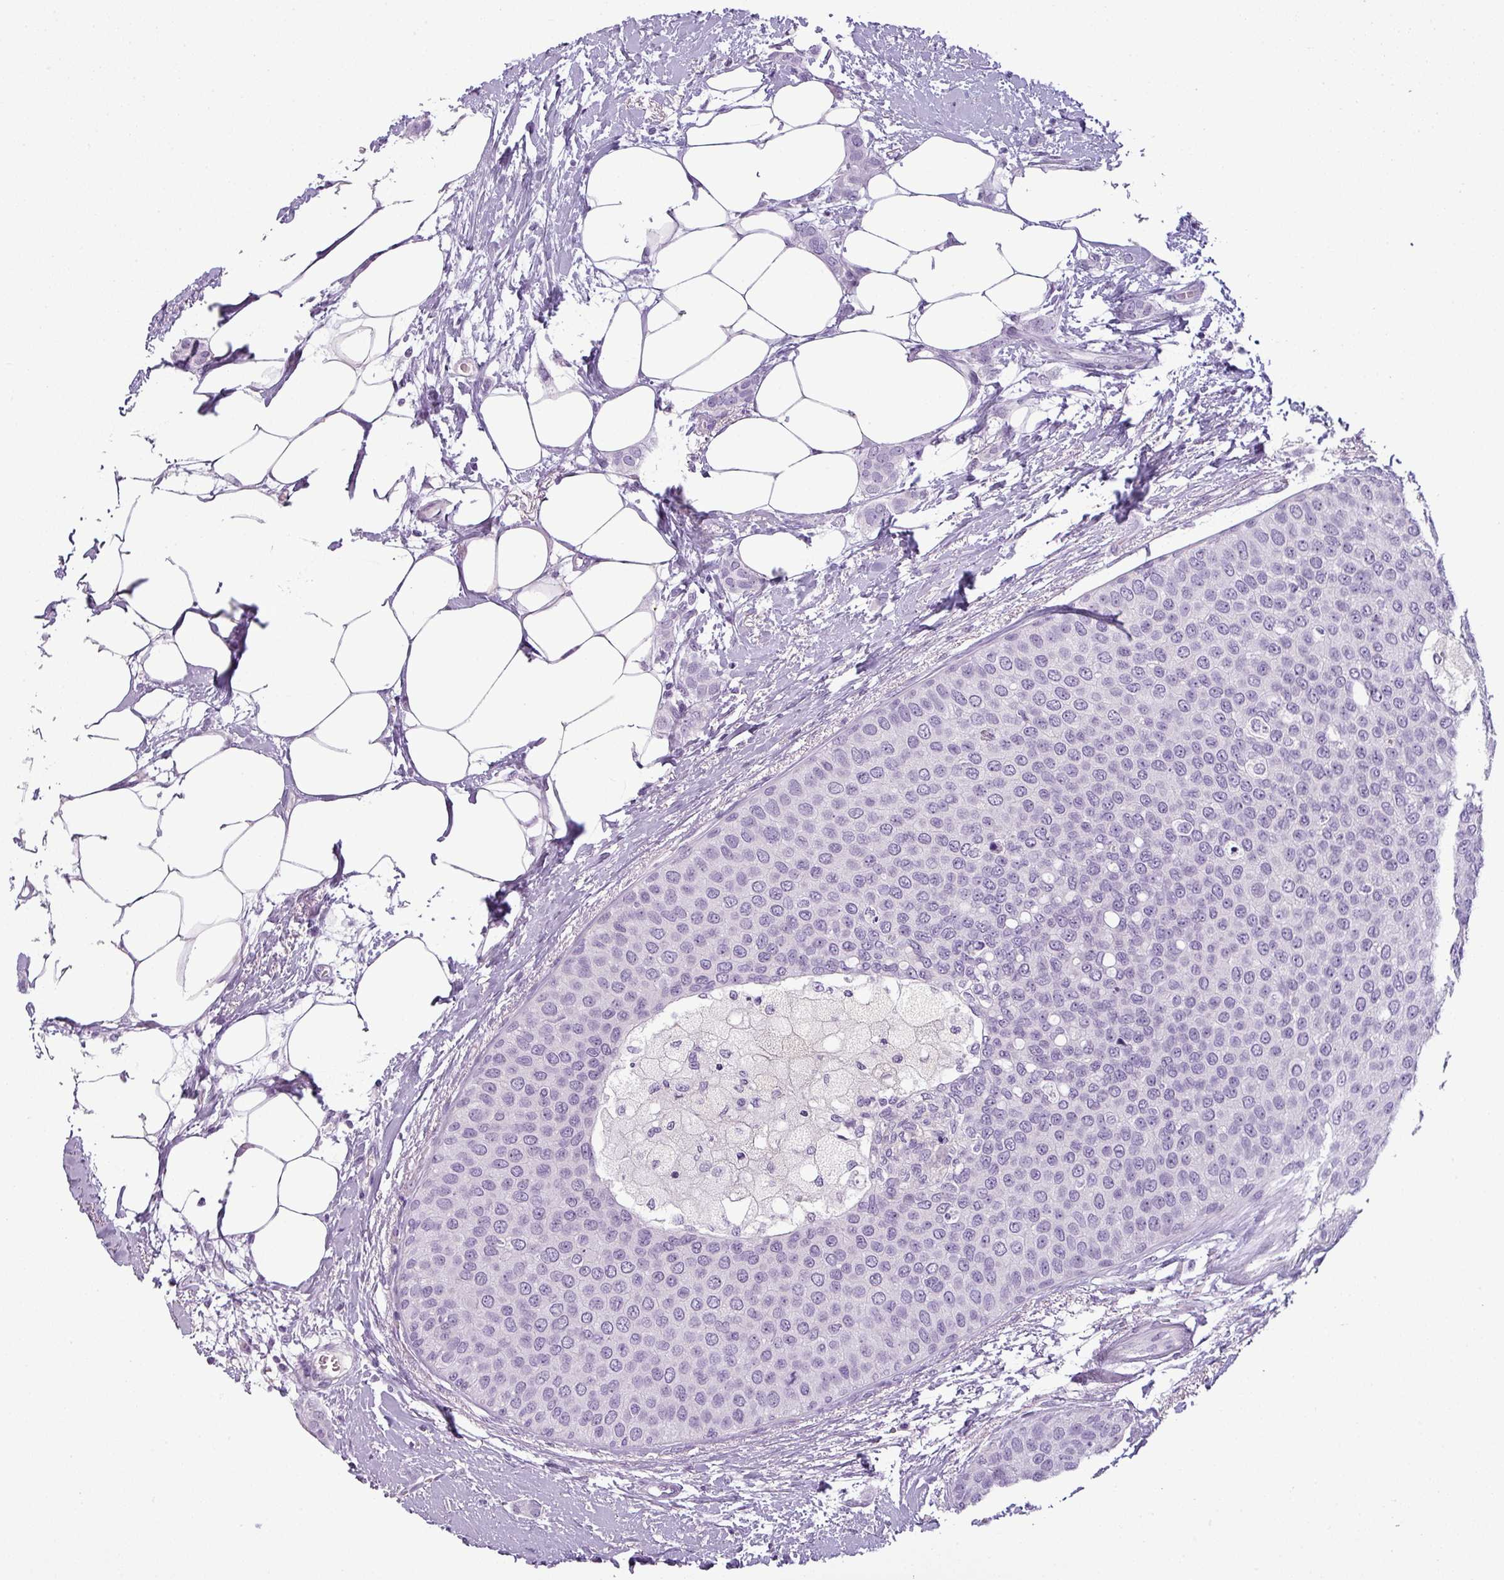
{"staining": {"intensity": "negative", "quantity": "none", "location": "none"}, "tissue": "breast cancer", "cell_type": "Tumor cells", "image_type": "cancer", "snomed": [{"axis": "morphology", "description": "Duct carcinoma"}, {"axis": "topography", "description": "Breast"}], "caption": "Tumor cells are negative for brown protein staining in breast cancer (intraductal carcinoma). (DAB immunohistochemistry (IHC), high magnification).", "gene": "CDH16", "patient": {"sex": "female", "age": 72}}